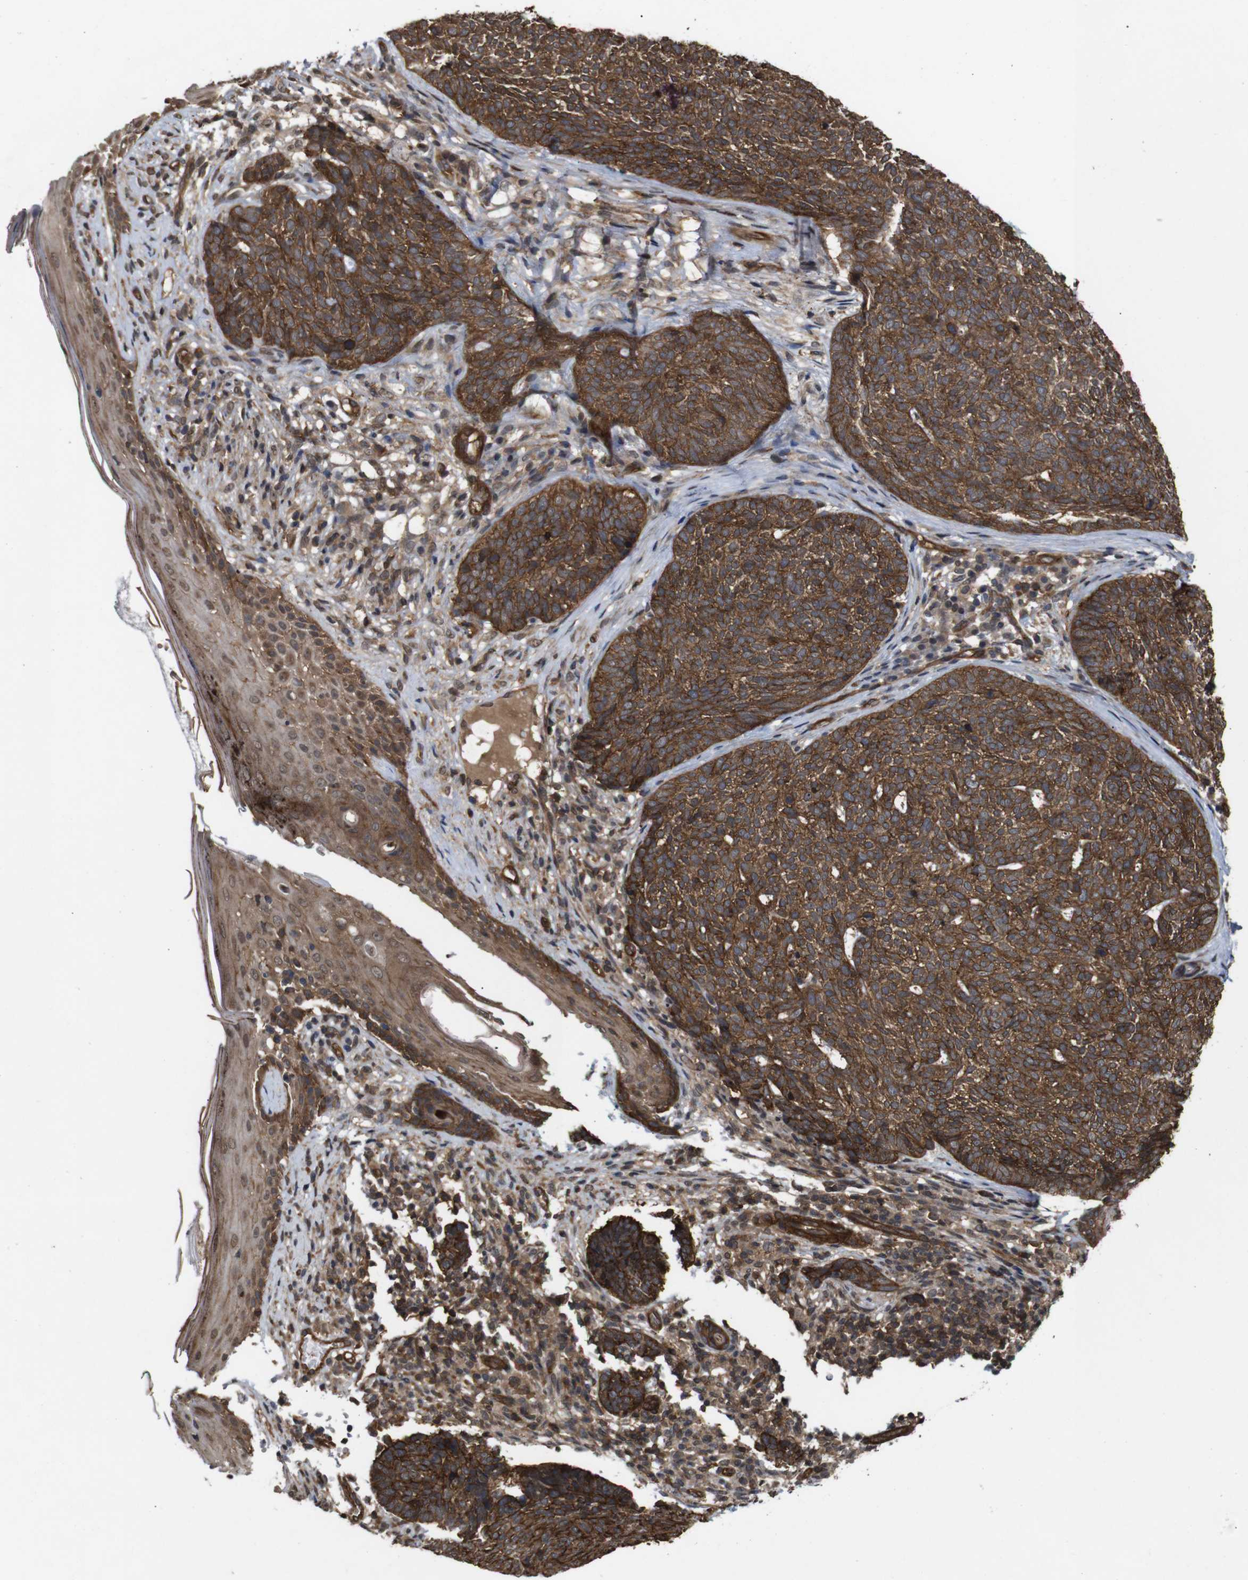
{"staining": {"intensity": "strong", "quantity": ">75%", "location": "cytoplasmic/membranous"}, "tissue": "skin cancer", "cell_type": "Tumor cells", "image_type": "cancer", "snomed": [{"axis": "morphology", "description": "Basal cell carcinoma"}, {"axis": "topography", "description": "Skin"}], "caption": "Skin basal cell carcinoma stained for a protein (brown) reveals strong cytoplasmic/membranous positive expression in approximately >75% of tumor cells.", "gene": "NANOS1", "patient": {"sex": "female", "age": 84}}